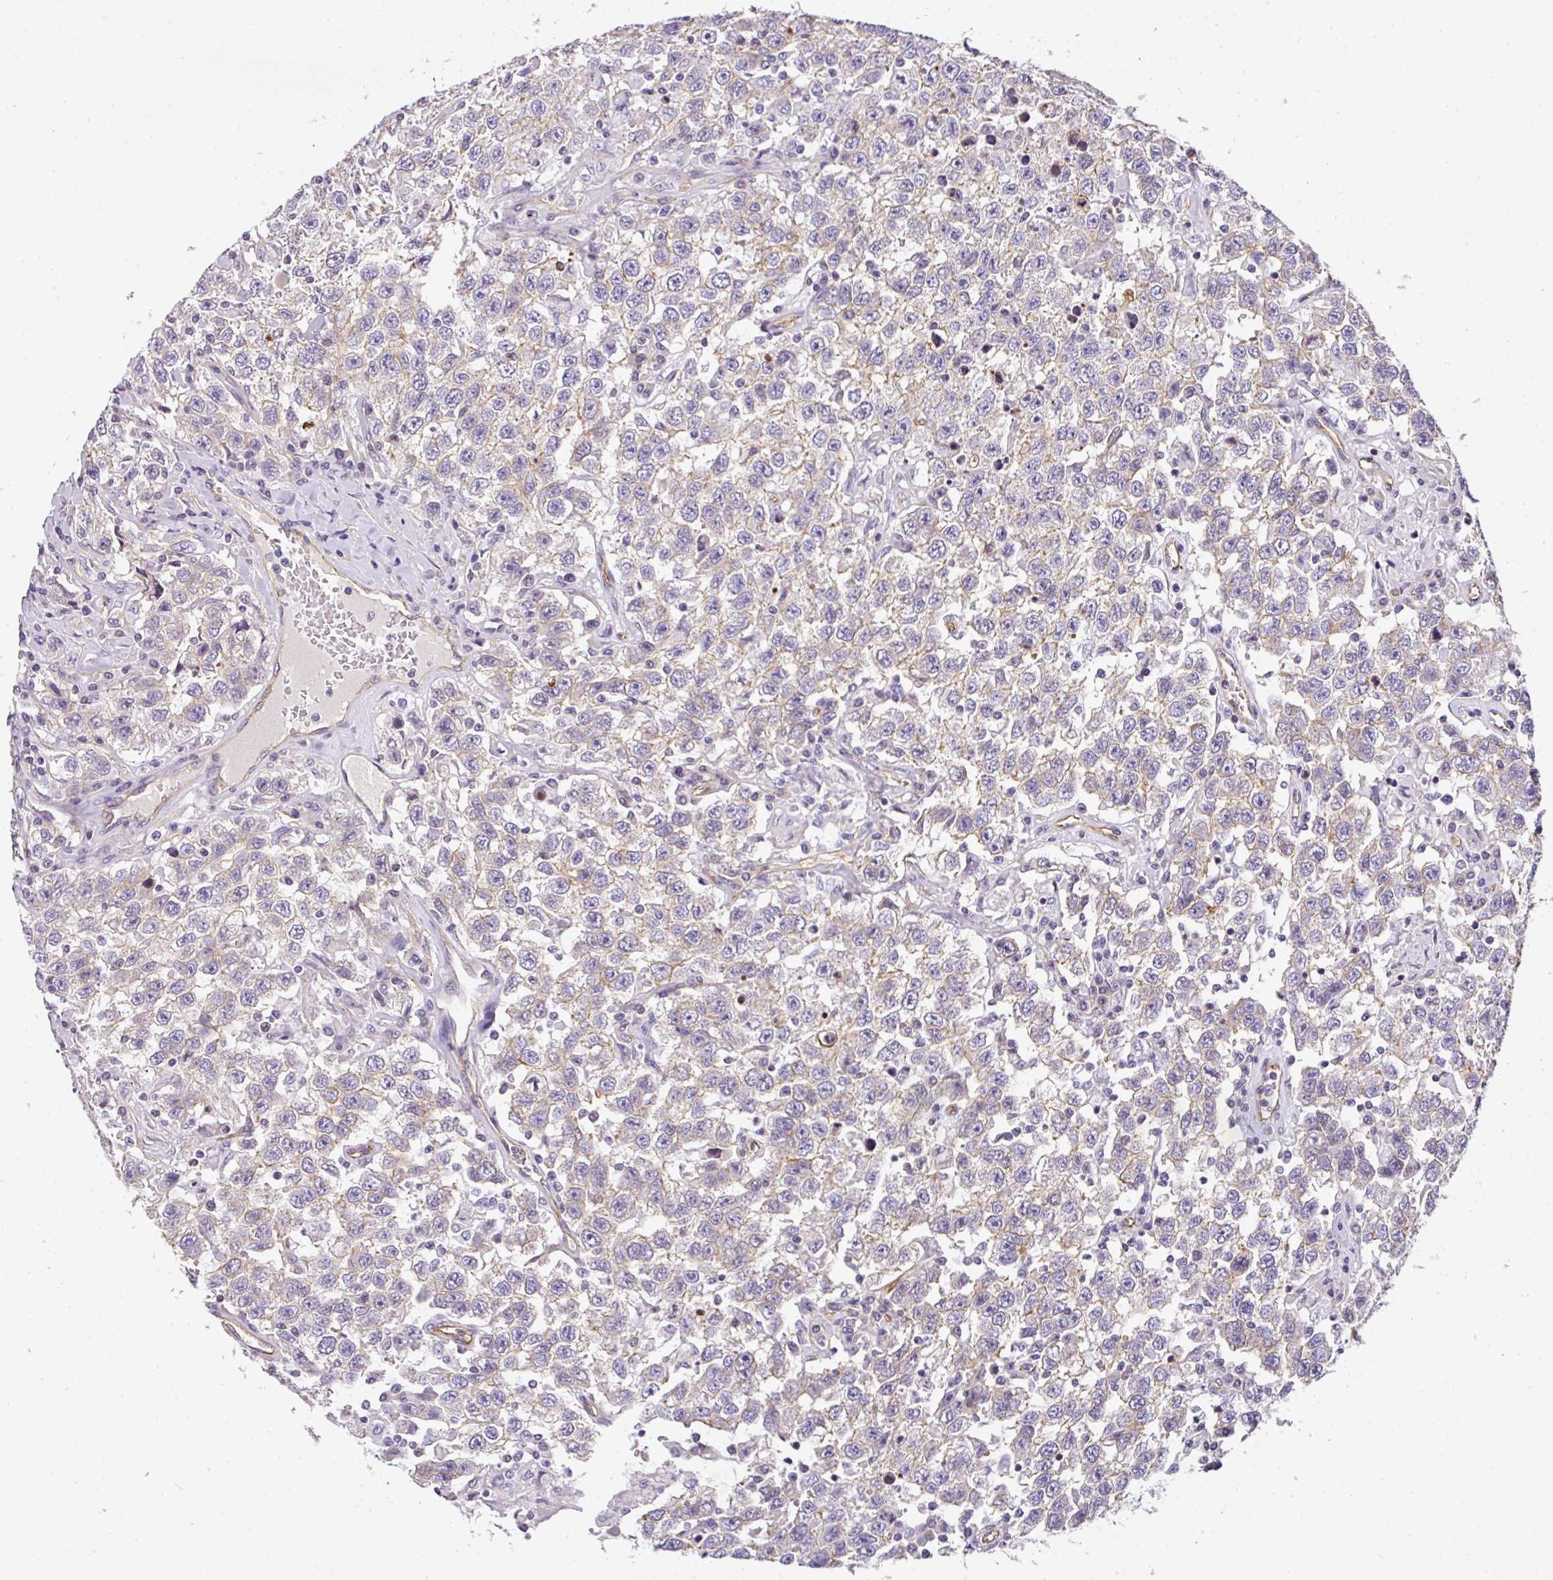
{"staining": {"intensity": "weak", "quantity": "<25%", "location": "cytoplasmic/membranous"}, "tissue": "testis cancer", "cell_type": "Tumor cells", "image_type": "cancer", "snomed": [{"axis": "morphology", "description": "Seminoma, NOS"}, {"axis": "topography", "description": "Testis"}], "caption": "Tumor cells are negative for protein expression in human testis cancer (seminoma). The staining was performed using DAB (3,3'-diaminobenzidine) to visualize the protein expression in brown, while the nuclei were stained in blue with hematoxylin (Magnification: 20x).", "gene": "OR11H4", "patient": {"sex": "male", "age": 41}}